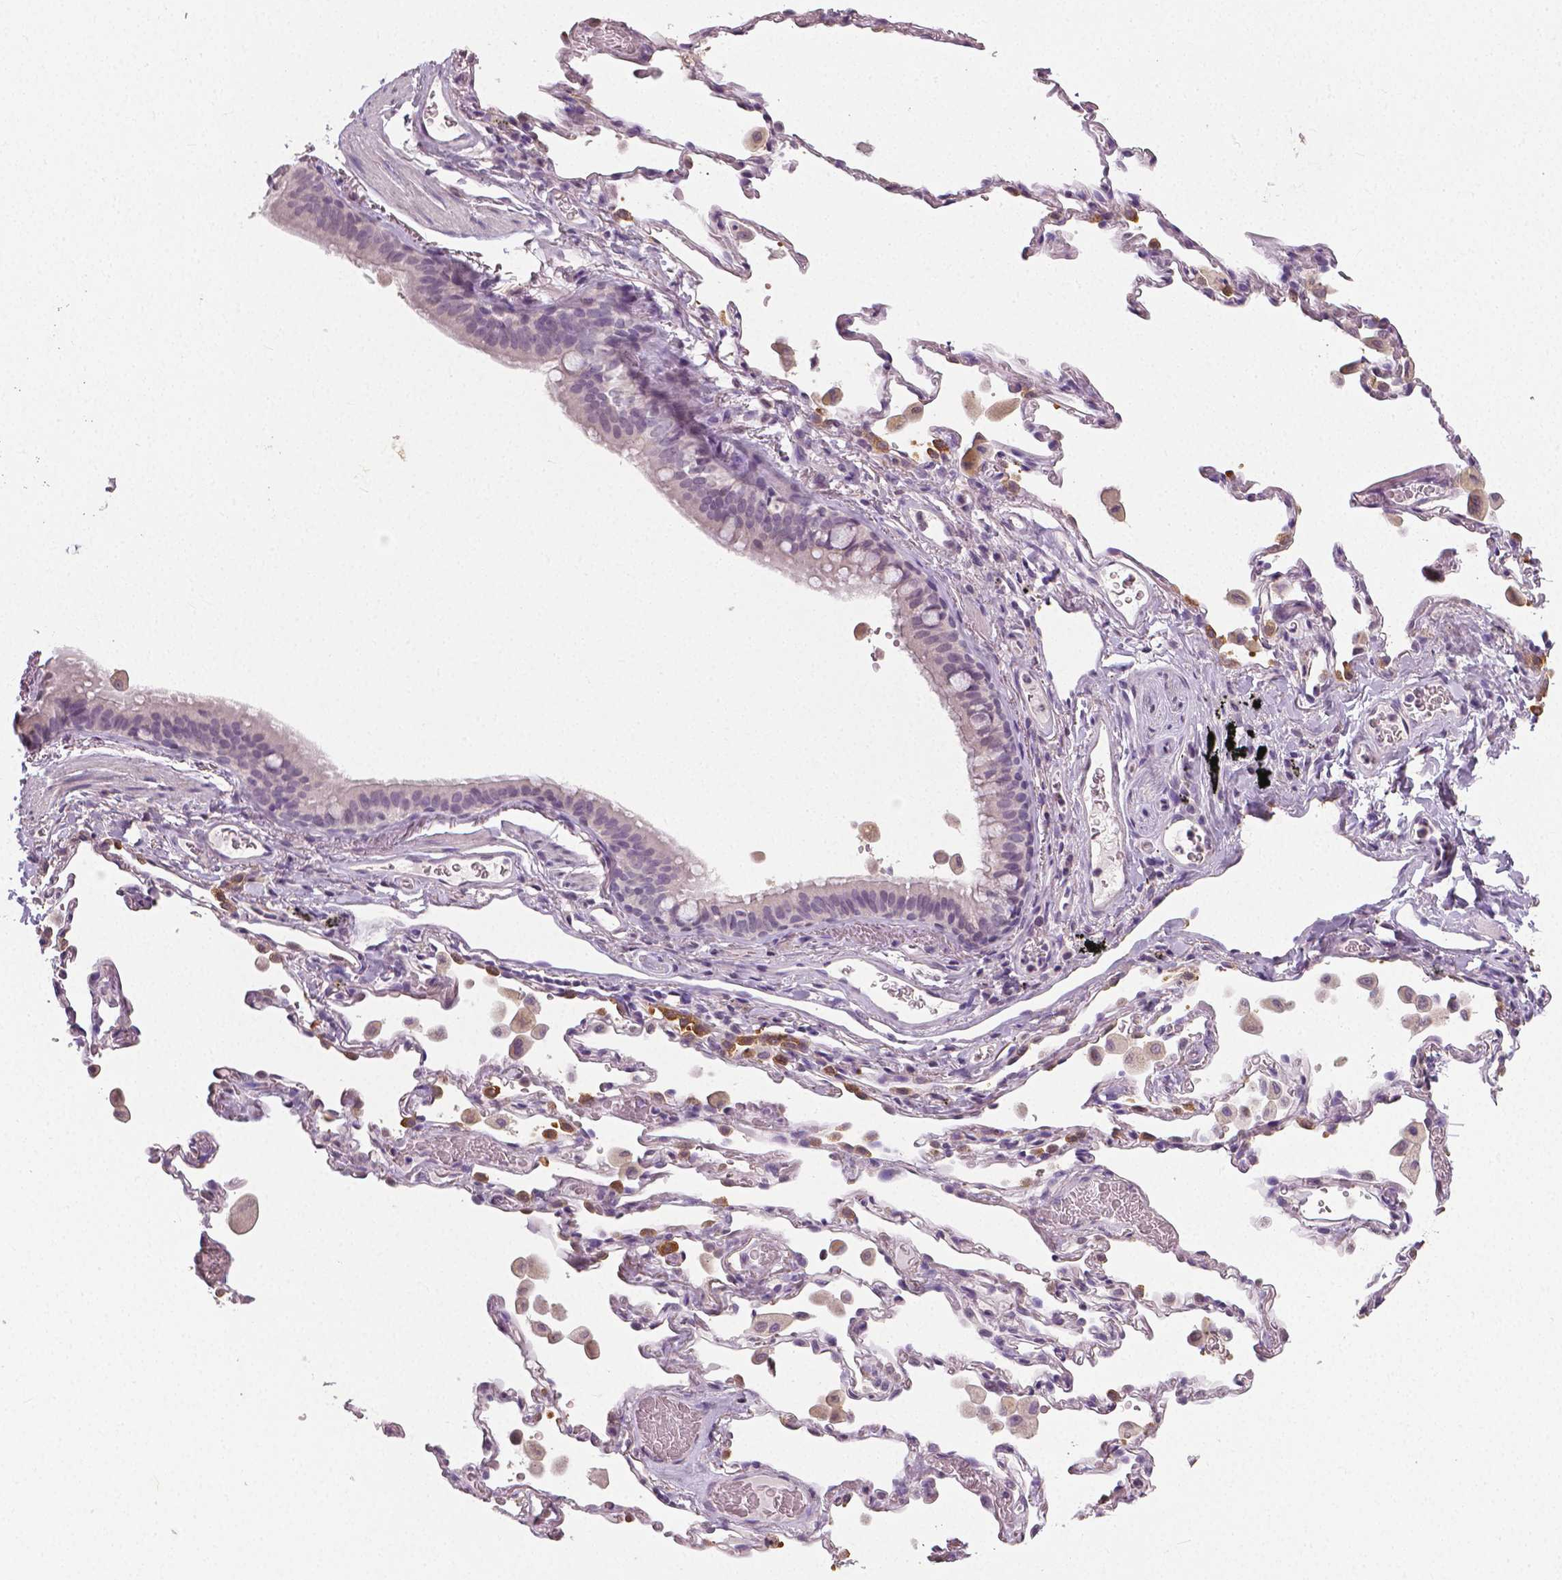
{"staining": {"intensity": "negative", "quantity": "none", "location": "none"}, "tissue": "bronchus", "cell_type": "Respiratory epithelial cells", "image_type": "normal", "snomed": [{"axis": "morphology", "description": "Normal tissue, NOS"}, {"axis": "topography", "description": "Bronchus"}, {"axis": "topography", "description": "Lung"}], "caption": "Immunohistochemistry (IHC) of benign human bronchus exhibits no positivity in respiratory epithelial cells.", "gene": "NECAB1", "patient": {"sex": "male", "age": 54}}